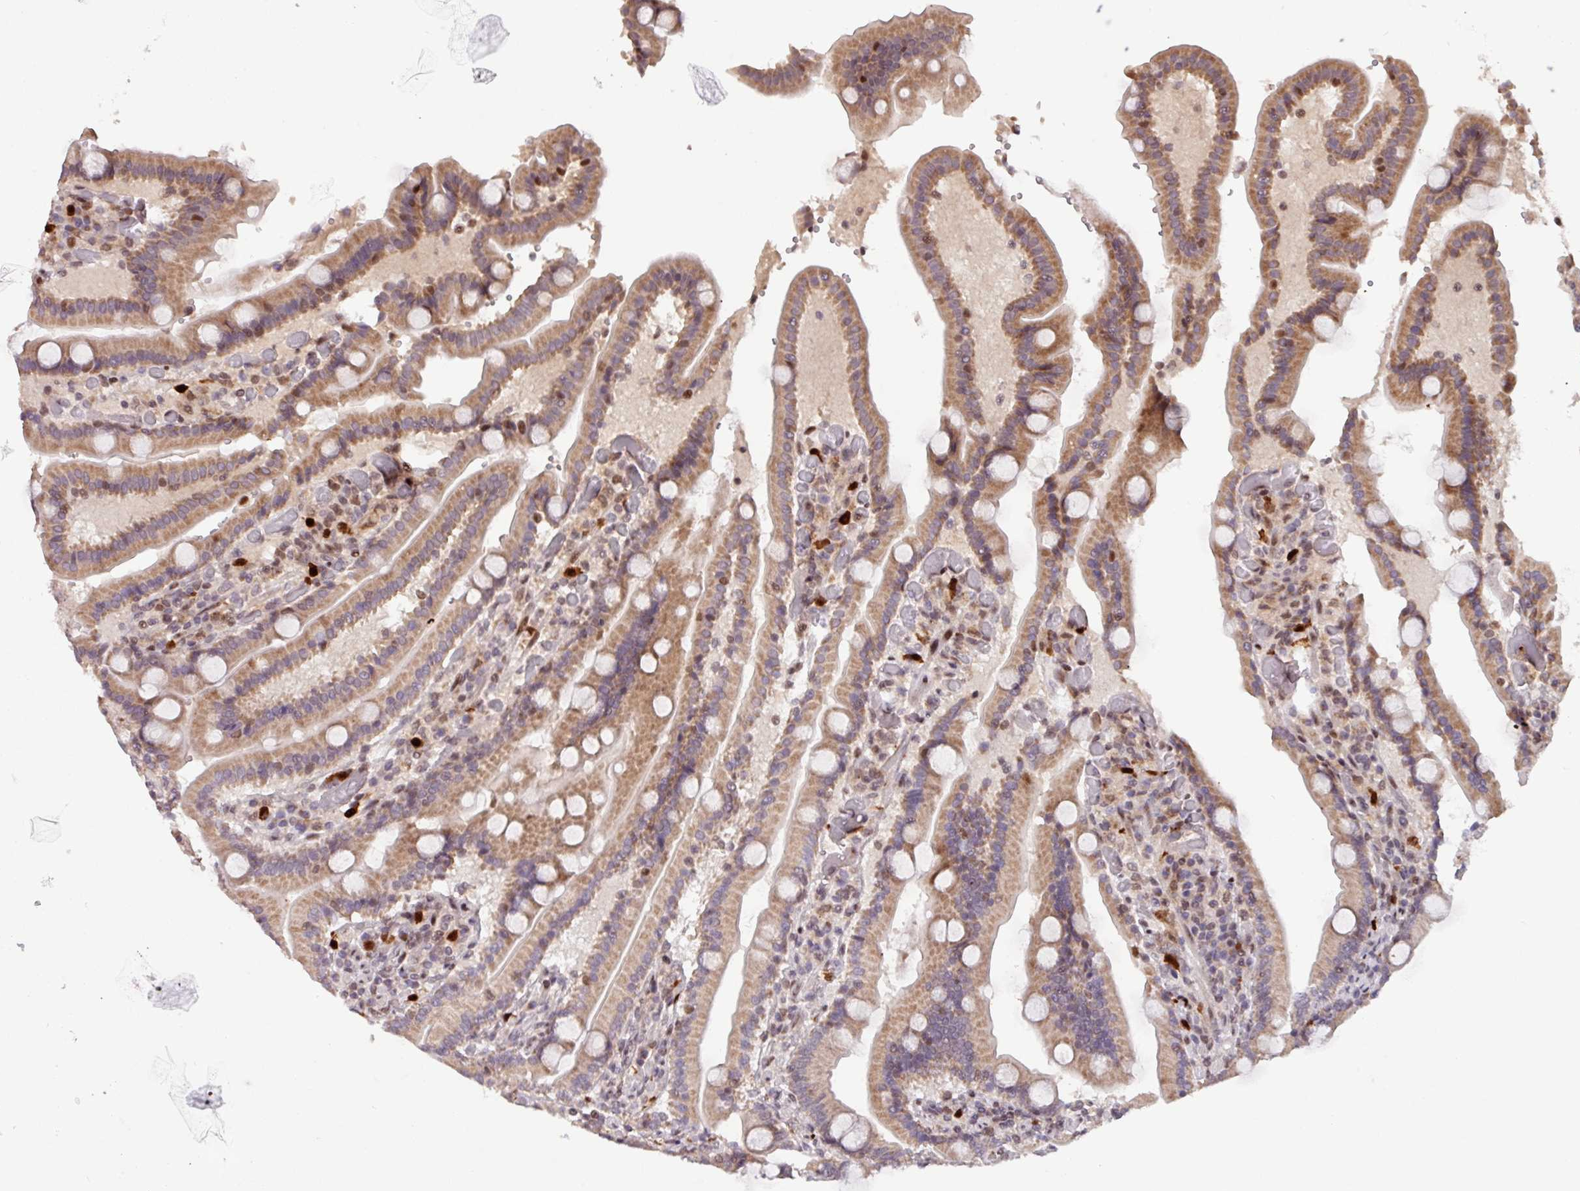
{"staining": {"intensity": "moderate", "quantity": ">75%", "location": "cytoplasmic/membranous"}, "tissue": "duodenum", "cell_type": "Glandular cells", "image_type": "normal", "snomed": [{"axis": "morphology", "description": "Normal tissue, NOS"}, {"axis": "topography", "description": "Duodenum"}], "caption": "Duodenum stained with immunohistochemistry exhibits moderate cytoplasmic/membranous expression in approximately >75% of glandular cells.", "gene": "BRD3", "patient": {"sex": "female", "age": 62}}